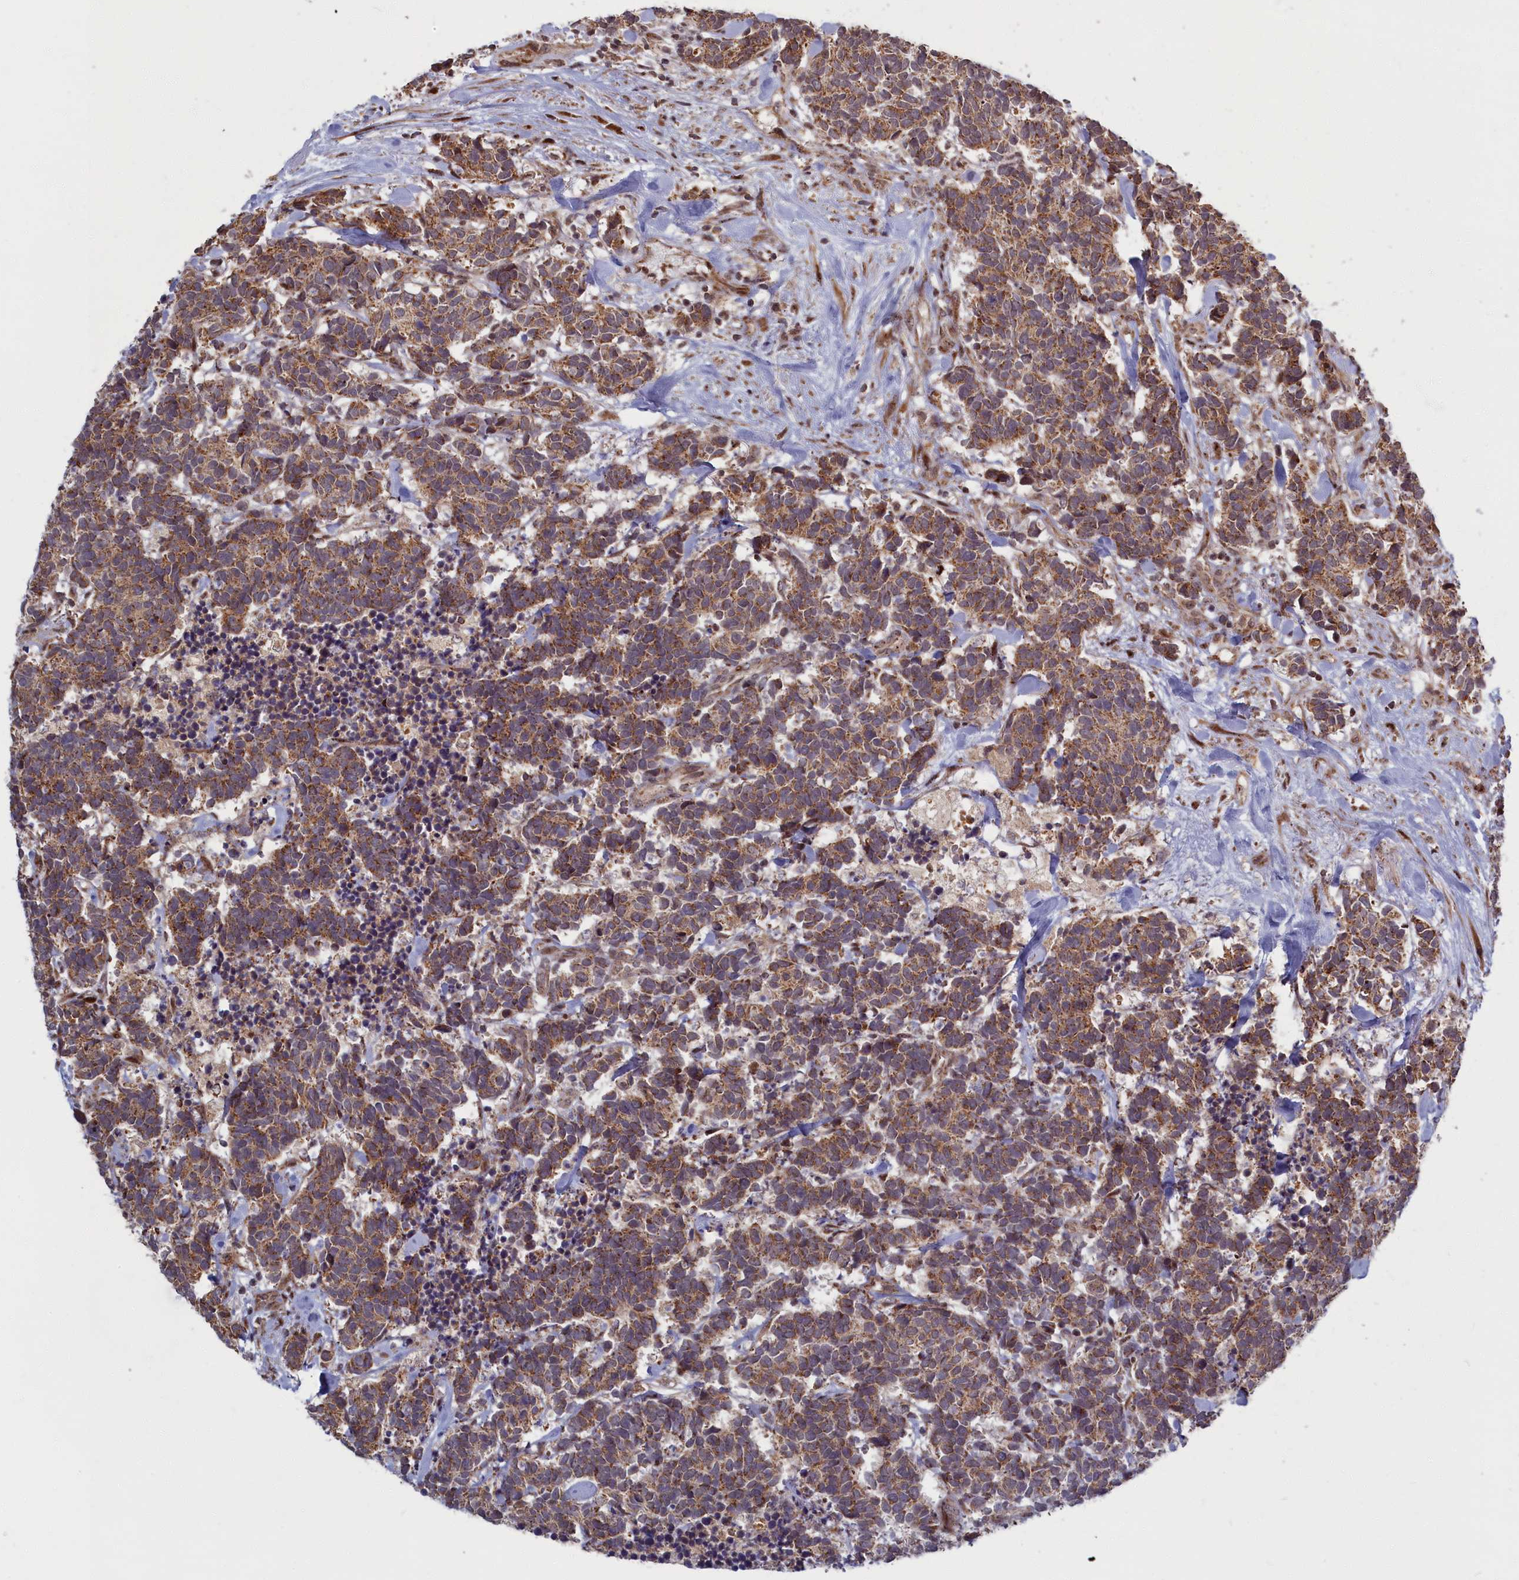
{"staining": {"intensity": "moderate", "quantity": ">75%", "location": "cytoplasmic/membranous"}, "tissue": "carcinoid", "cell_type": "Tumor cells", "image_type": "cancer", "snomed": [{"axis": "morphology", "description": "Carcinoma, NOS"}, {"axis": "morphology", "description": "Carcinoid, malignant, NOS"}, {"axis": "topography", "description": "Prostate"}], "caption": "Protein expression analysis of human carcinoma reveals moderate cytoplasmic/membranous expression in about >75% of tumor cells. (DAB IHC with brightfield microscopy, high magnification).", "gene": "PLA2G10", "patient": {"sex": "male", "age": 57}}